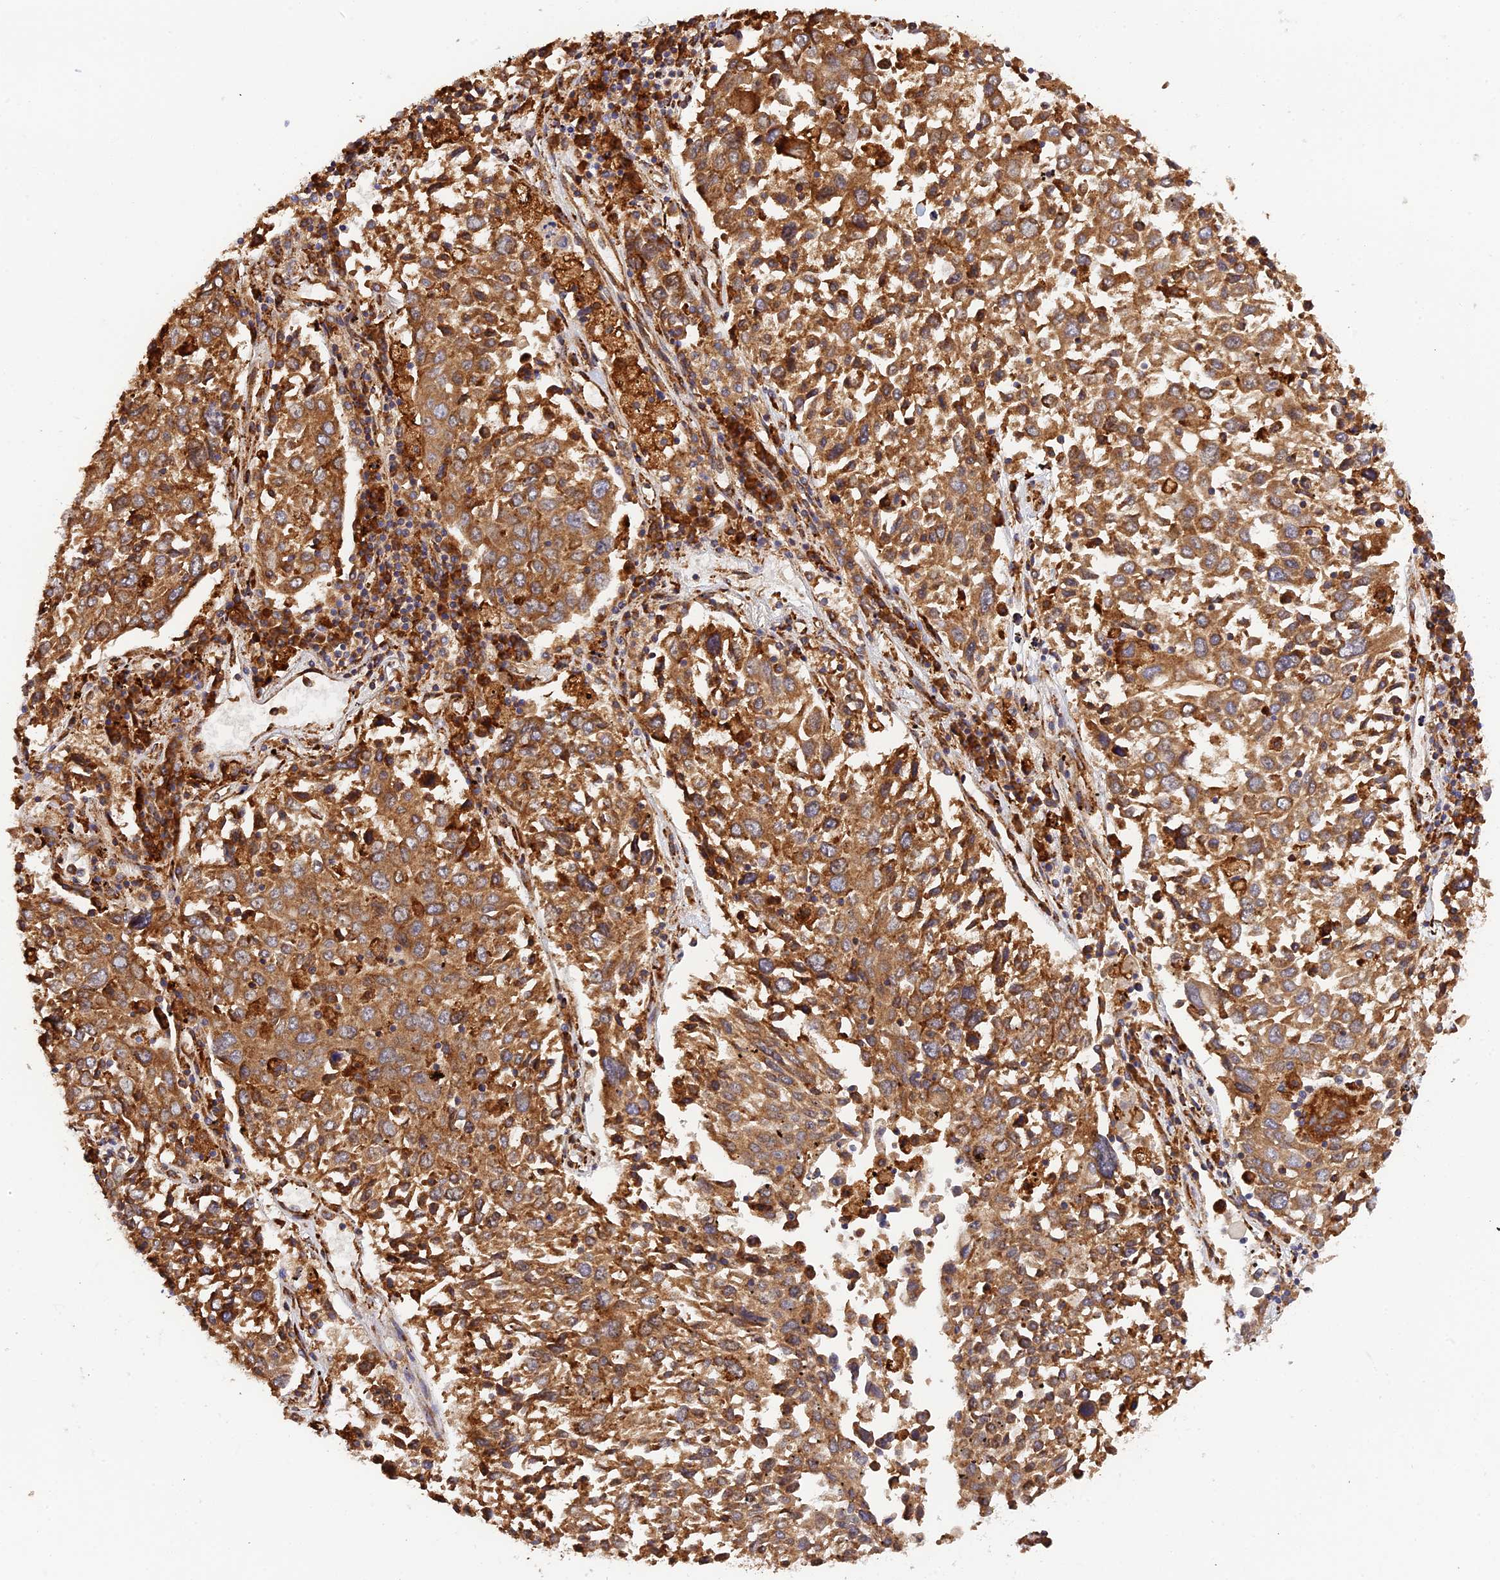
{"staining": {"intensity": "strong", "quantity": ">75%", "location": "cytoplasmic/membranous"}, "tissue": "lung cancer", "cell_type": "Tumor cells", "image_type": "cancer", "snomed": [{"axis": "morphology", "description": "Squamous cell carcinoma, NOS"}, {"axis": "topography", "description": "Lung"}], "caption": "A histopathology image of lung cancer (squamous cell carcinoma) stained for a protein displays strong cytoplasmic/membranous brown staining in tumor cells. Using DAB (3,3'-diaminobenzidine) (brown) and hematoxylin (blue) stains, captured at high magnification using brightfield microscopy.", "gene": "RPL5", "patient": {"sex": "male", "age": 65}}